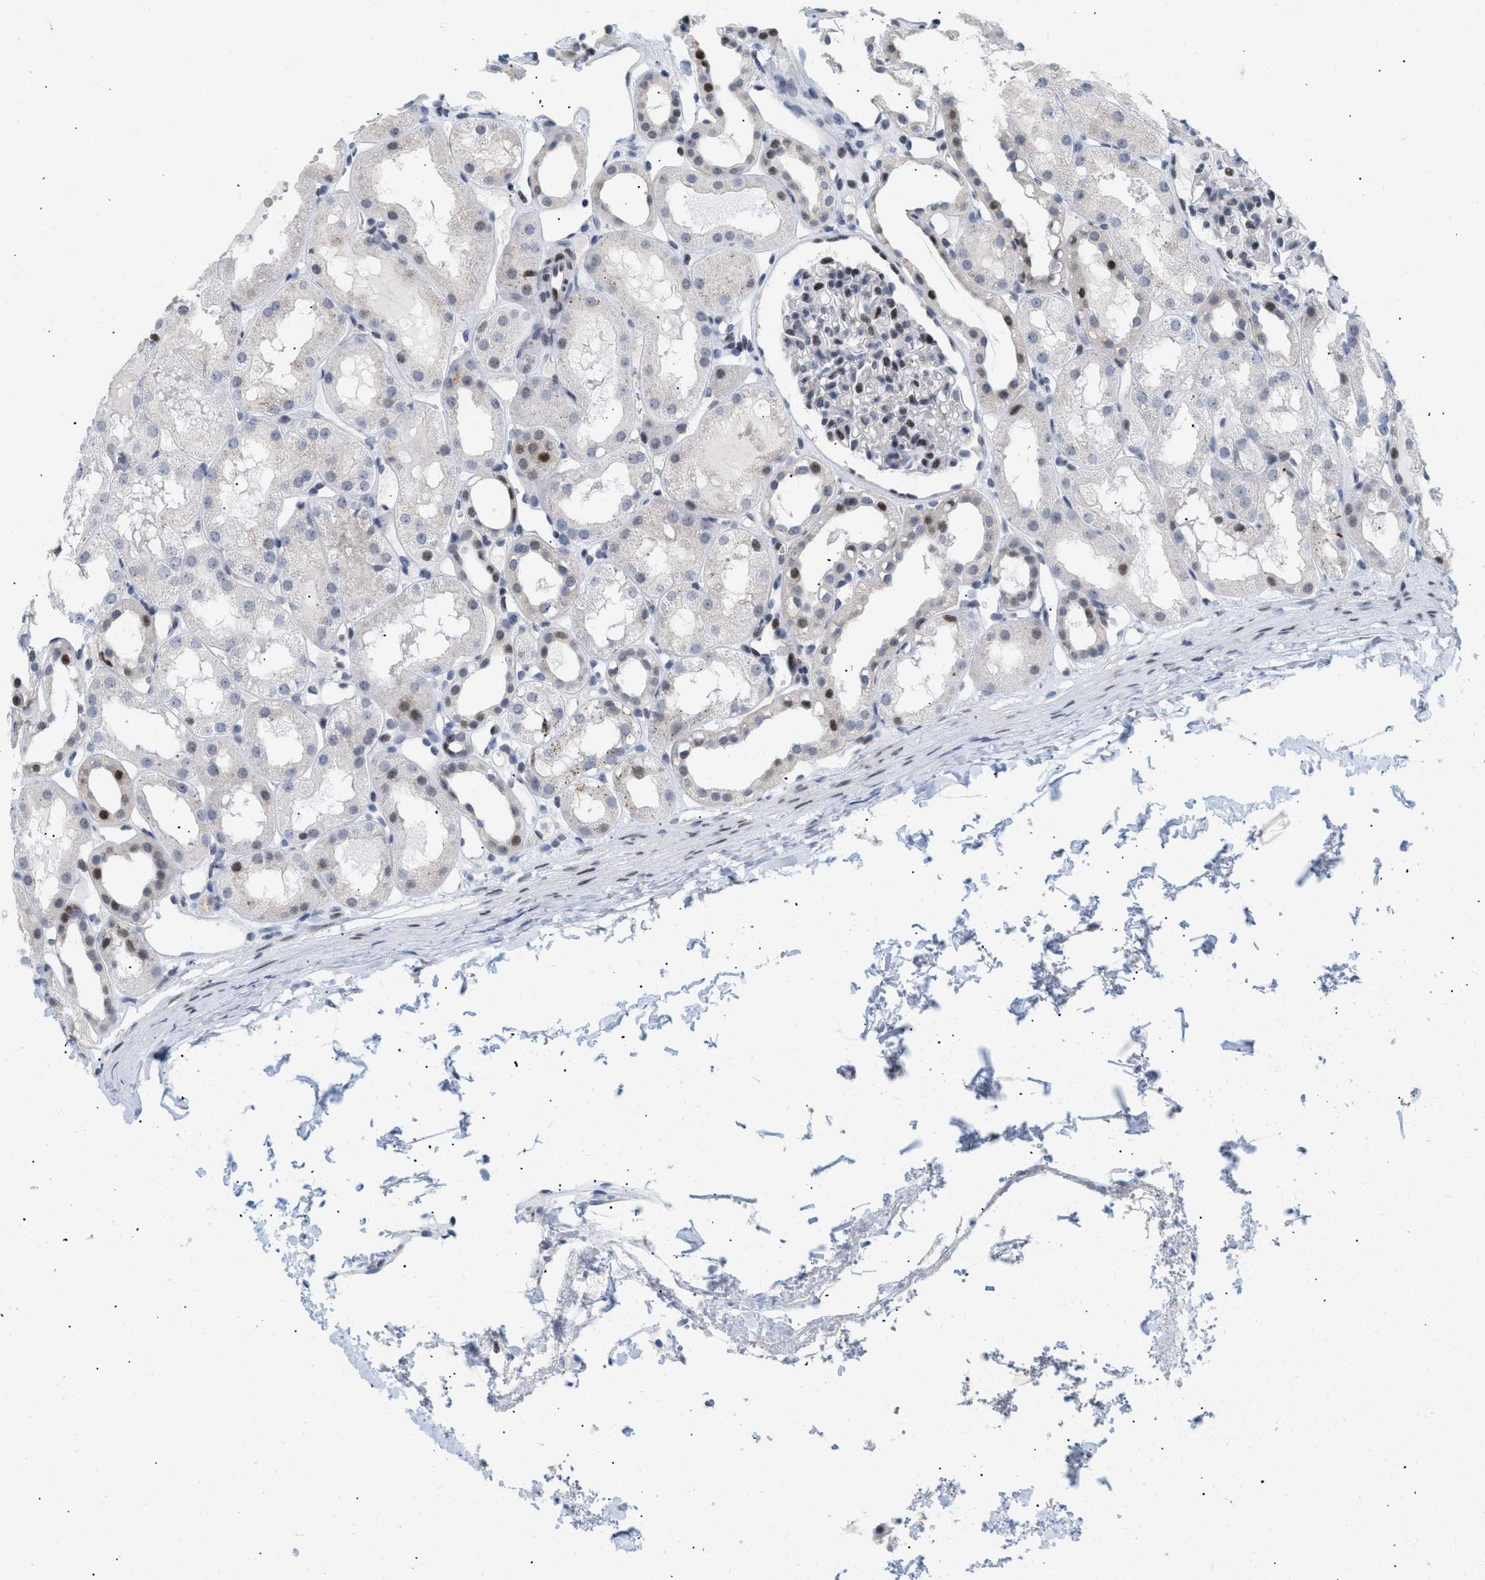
{"staining": {"intensity": "strong", "quantity": "<25%", "location": "nuclear"}, "tissue": "kidney", "cell_type": "Cells in glomeruli", "image_type": "normal", "snomed": [{"axis": "morphology", "description": "Normal tissue, NOS"}, {"axis": "topography", "description": "Kidney"}, {"axis": "topography", "description": "Urinary bladder"}], "caption": "Cells in glomeruli show strong nuclear positivity in about <25% of cells in benign kidney. (IHC, brightfield microscopy, high magnification).", "gene": "PPARD", "patient": {"sex": "male", "age": 16}}